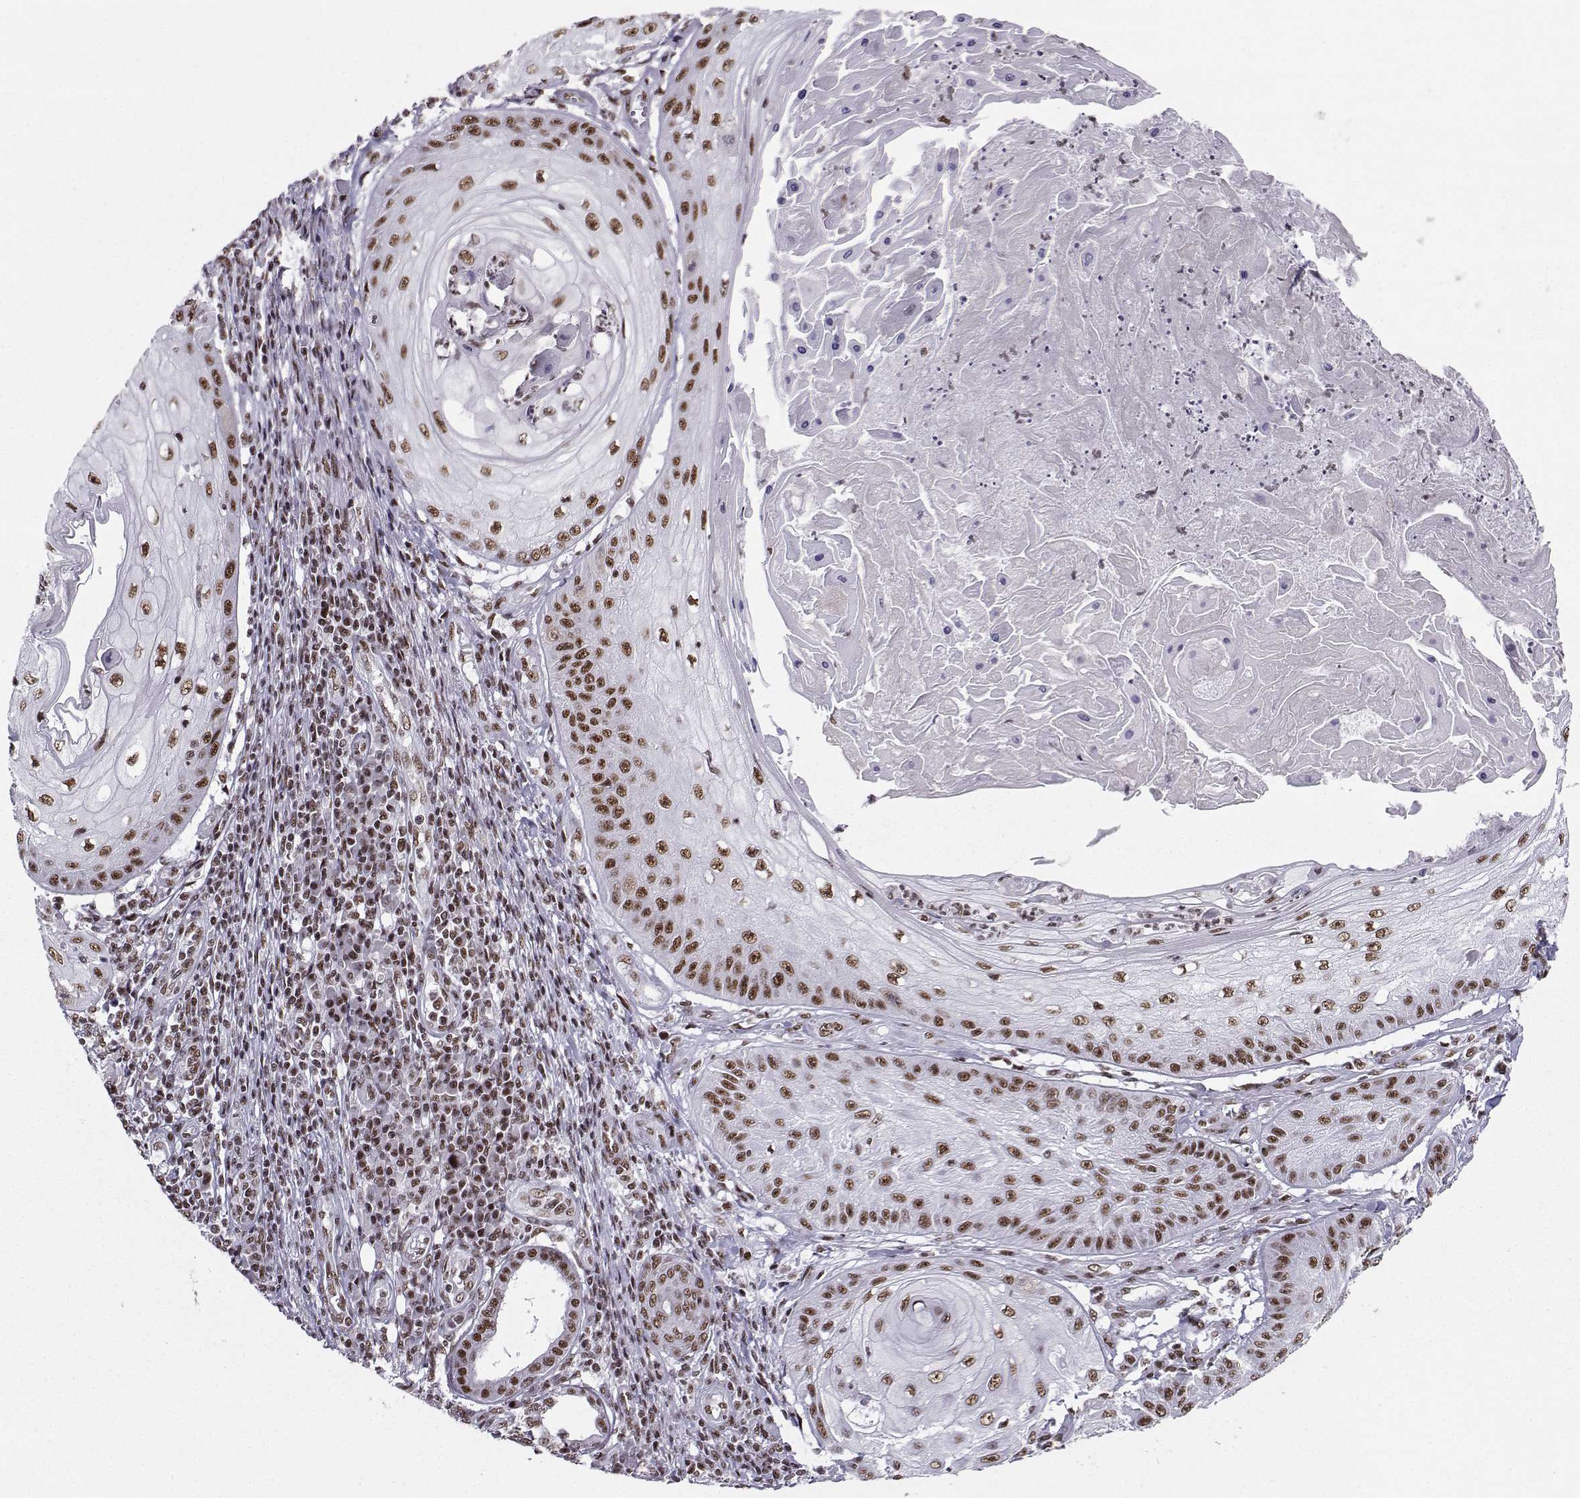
{"staining": {"intensity": "moderate", "quantity": "25%-75%", "location": "nuclear"}, "tissue": "skin cancer", "cell_type": "Tumor cells", "image_type": "cancer", "snomed": [{"axis": "morphology", "description": "Squamous cell carcinoma, NOS"}, {"axis": "topography", "description": "Skin"}], "caption": "DAB (3,3'-diaminobenzidine) immunohistochemical staining of human skin squamous cell carcinoma demonstrates moderate nuclear protein staining in approximately 25%-75% of tumor cells.", "gene": "SNRPB2", "patient": {"sex": "male", "age": 70}}